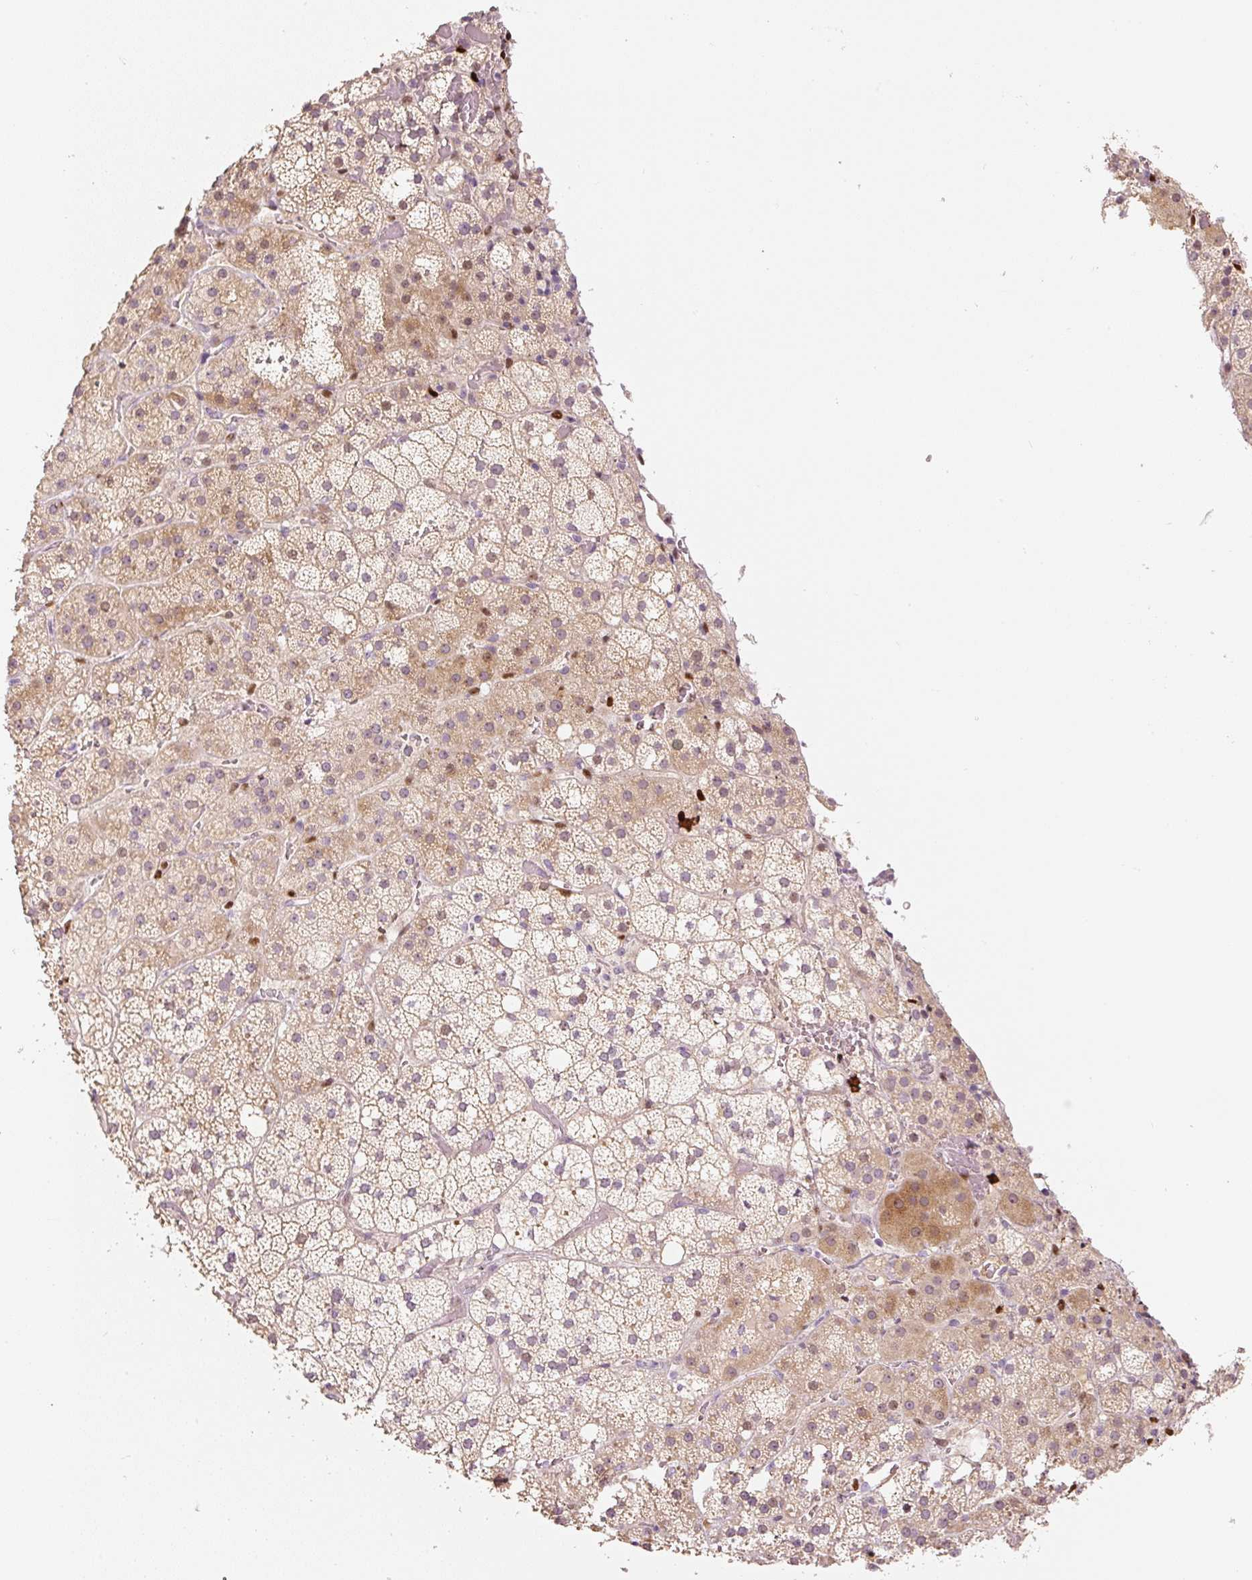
{"staining": {"intensity": "moderate", "quantity": "25%-75%", "location": "cytoplasmic/membranous,nuclear"}, "tissue": "adrenal gland", "cell_type": "Glandular cells", "image_type": "normal", "snomed": [{"axis": "morphology", "description": "Normal tissue, NOS"}, {"axis": "topography", "description": "Adrenal gland"}], "caption": "Immunohistochemical staining of unremarkable human adrenal gland shows moderate cytoplasmic/membranous,nuclear protein expression in about 25%-75% of glandular cells. The staining is performed using DAB brown chromogen to label protein expression. The nuclei are counter-stained blue using hematoxylin.", "gene": "PWWP3B", "patient": {"sex": "male", "age": 53}}